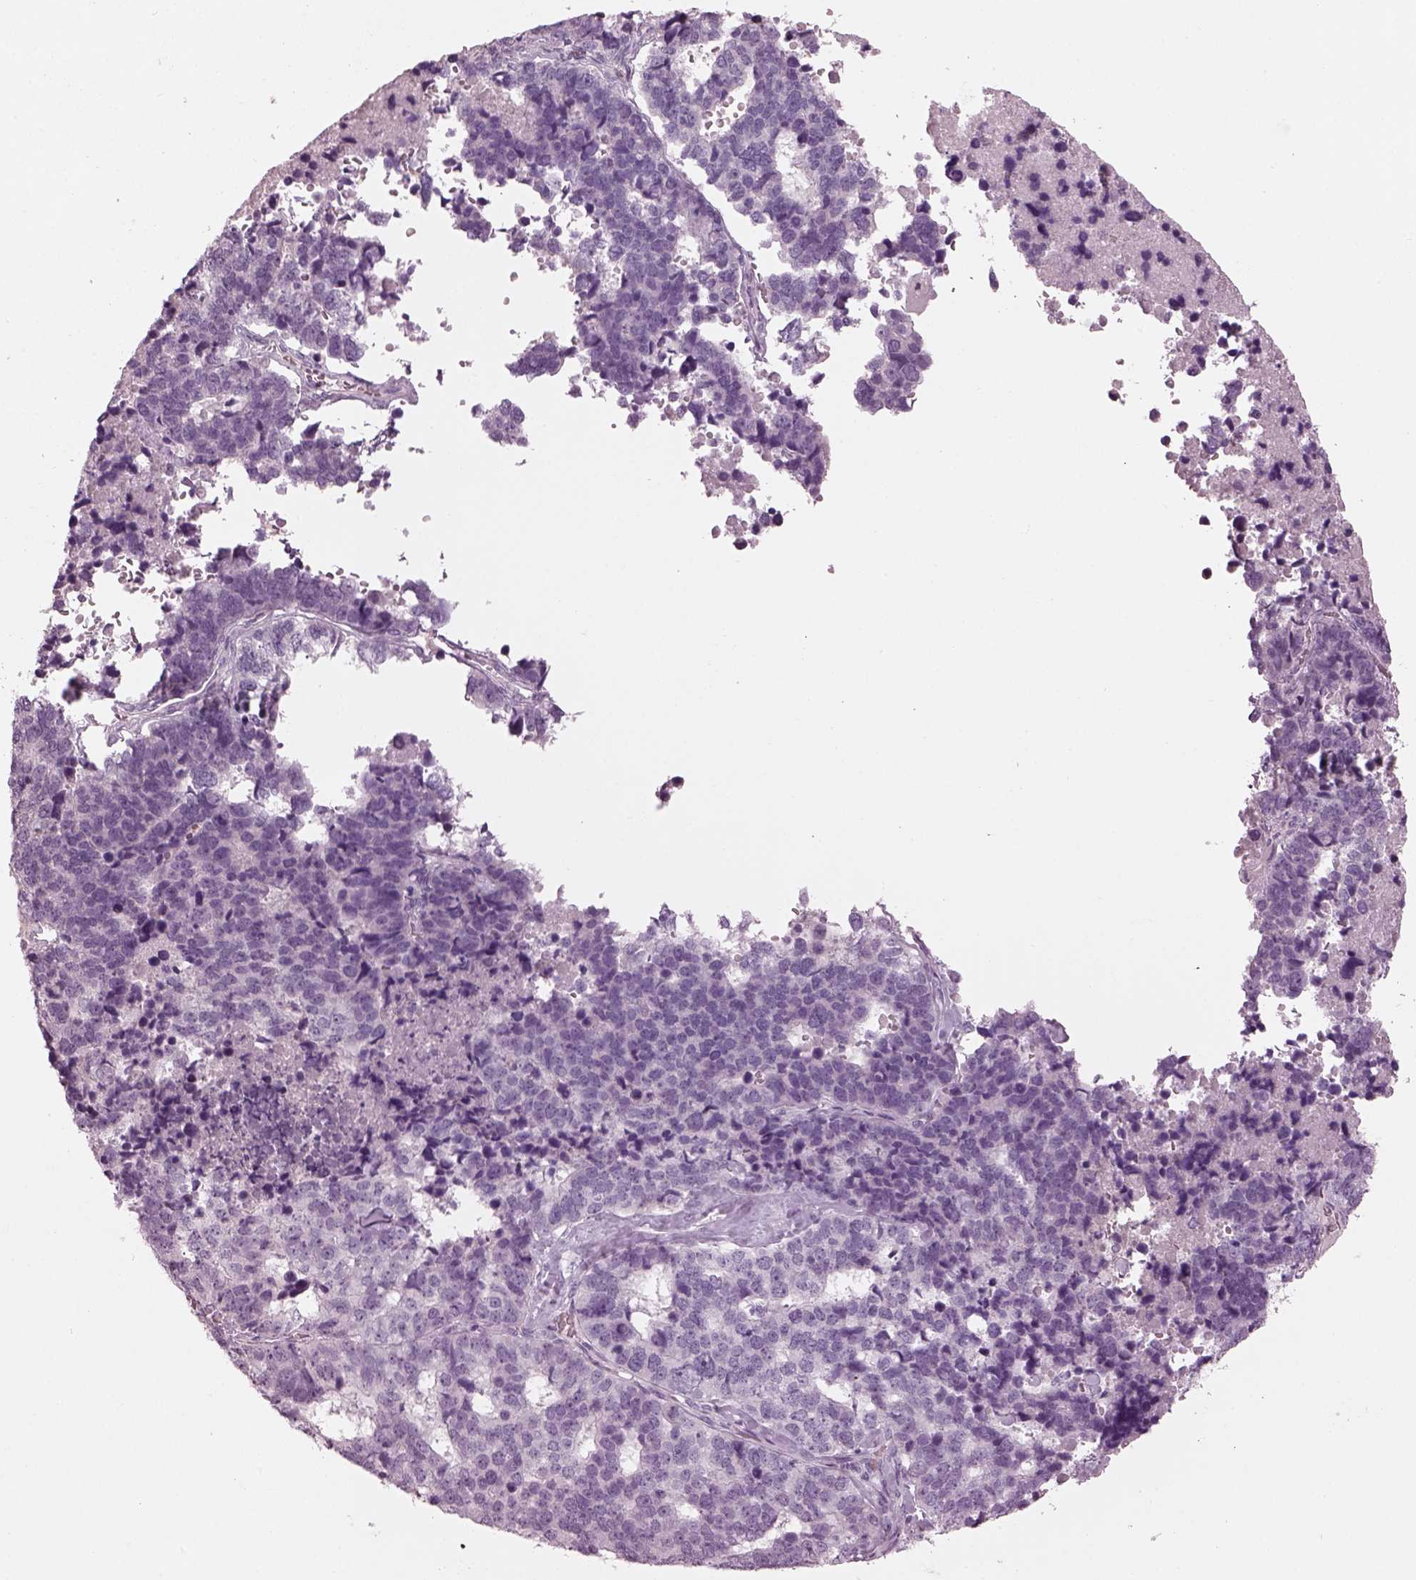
{"staining": {"intensity": "negative", "quantity": "none", "location": "none"}, "tissue": "stomach cancer", "cell_type": "Tumor cells", "image_type": "cancer", "snomed": [{"axis": "morphology", "description": "Adenocarcinoma, NOS"}, {"axis": "topography", "description": "Stomach"}], "caption": "High magnification brightfield microscopy of stomach cancer stained with DAB (brown) and counterstained with hematoxylin (blue): tumor cells show no significant positivity.", "gene": "PACRG", "patient": {"sex": "male", "age": 69}}